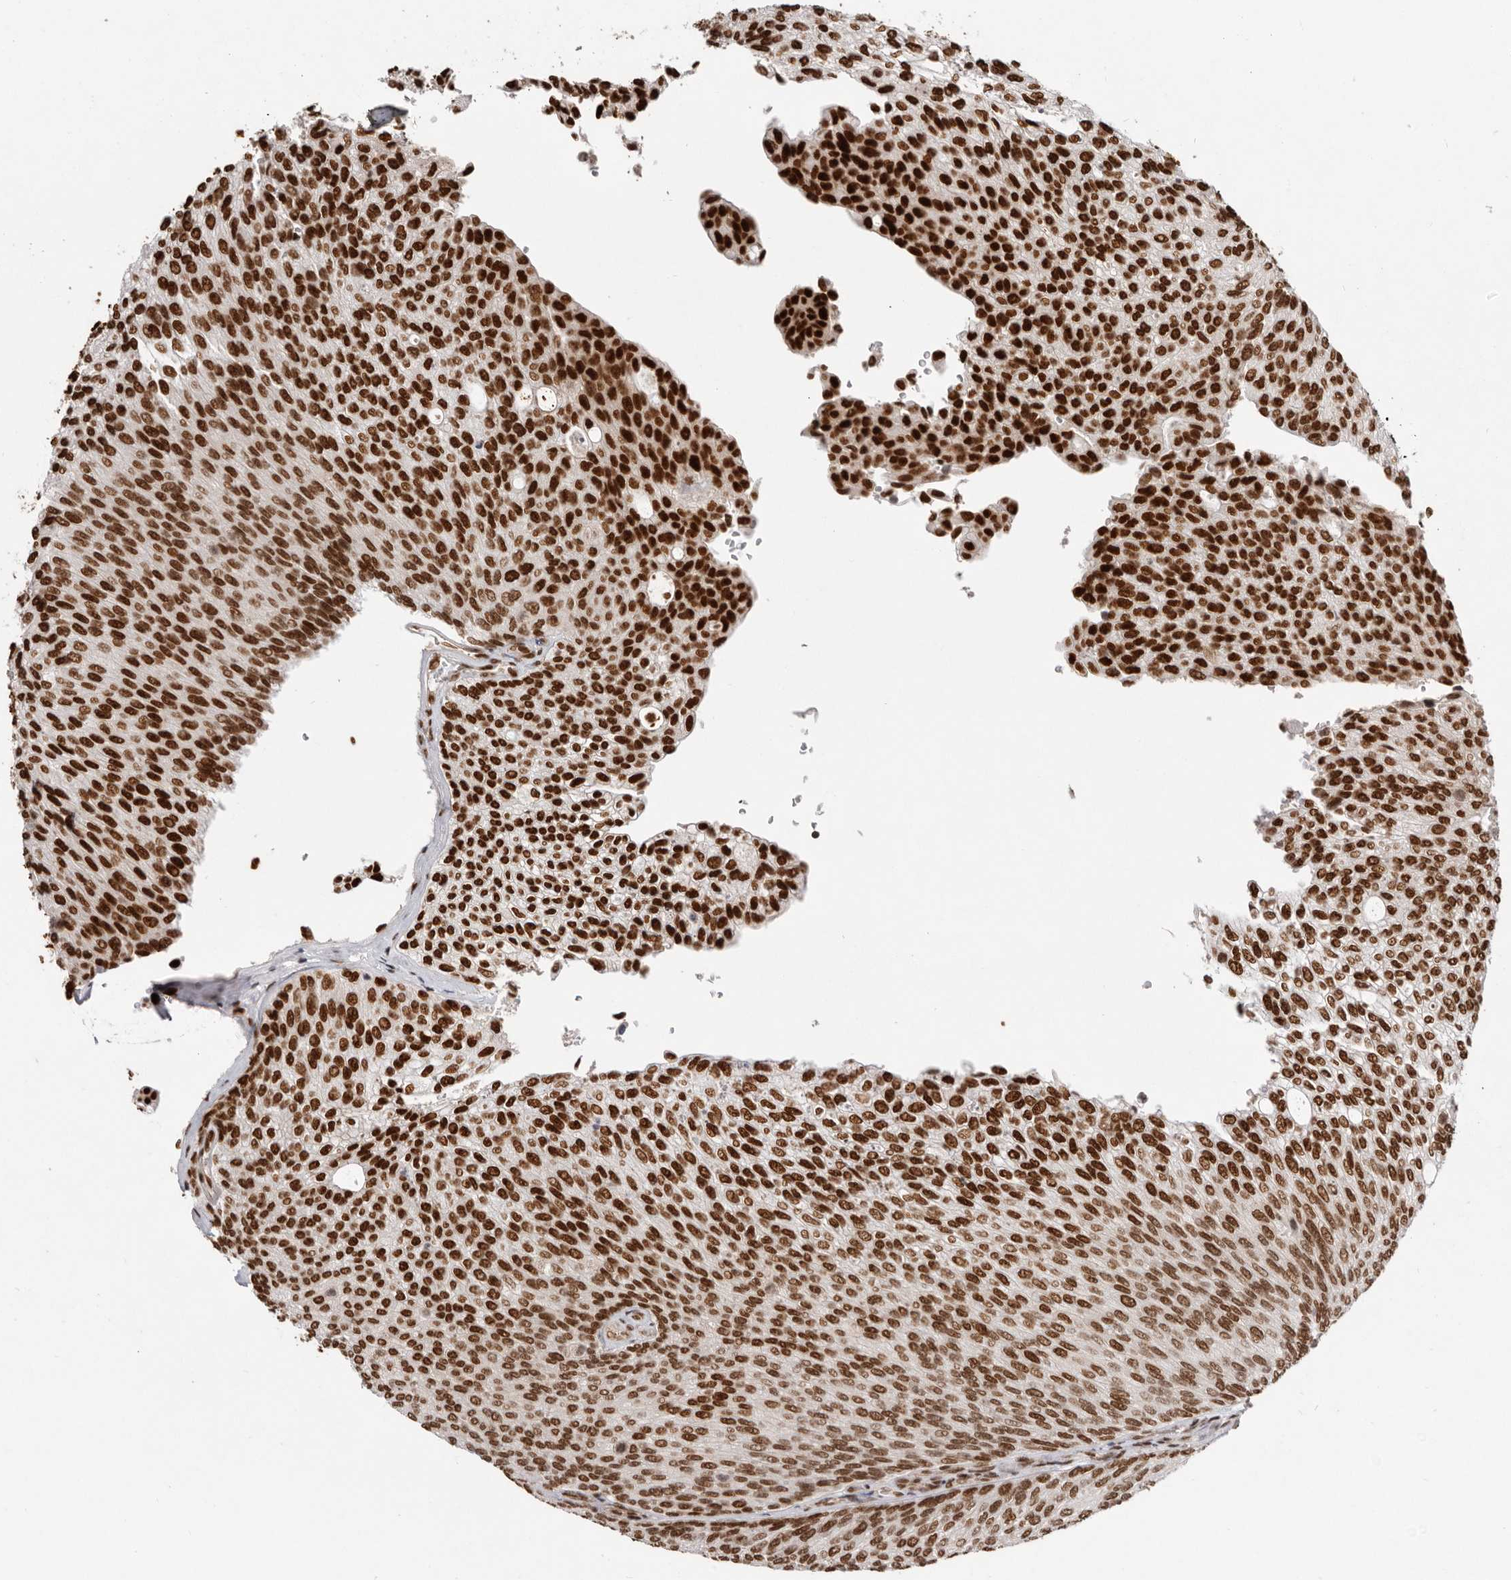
{"staining": {"intensity": "strong", "quantity": ">75%", "location": "nuclear"}, "tissue": "urothelial cancer", "cell_type": "Tumor cells", "image_type": "cancer", "snomed": [{"axis": "morphology", "description": "Urothelial carcinoma, Low grade"}, {"axis": "topography", "description": "Urinary bladder"}], "caption": "DAB immunohistochemical staining of human urothelial cancer shows strong nuclear protein staining in approximately >75% of tumor cells.", "gene": "CHTOP", "patient": {"sex": "female", "age": 79}}